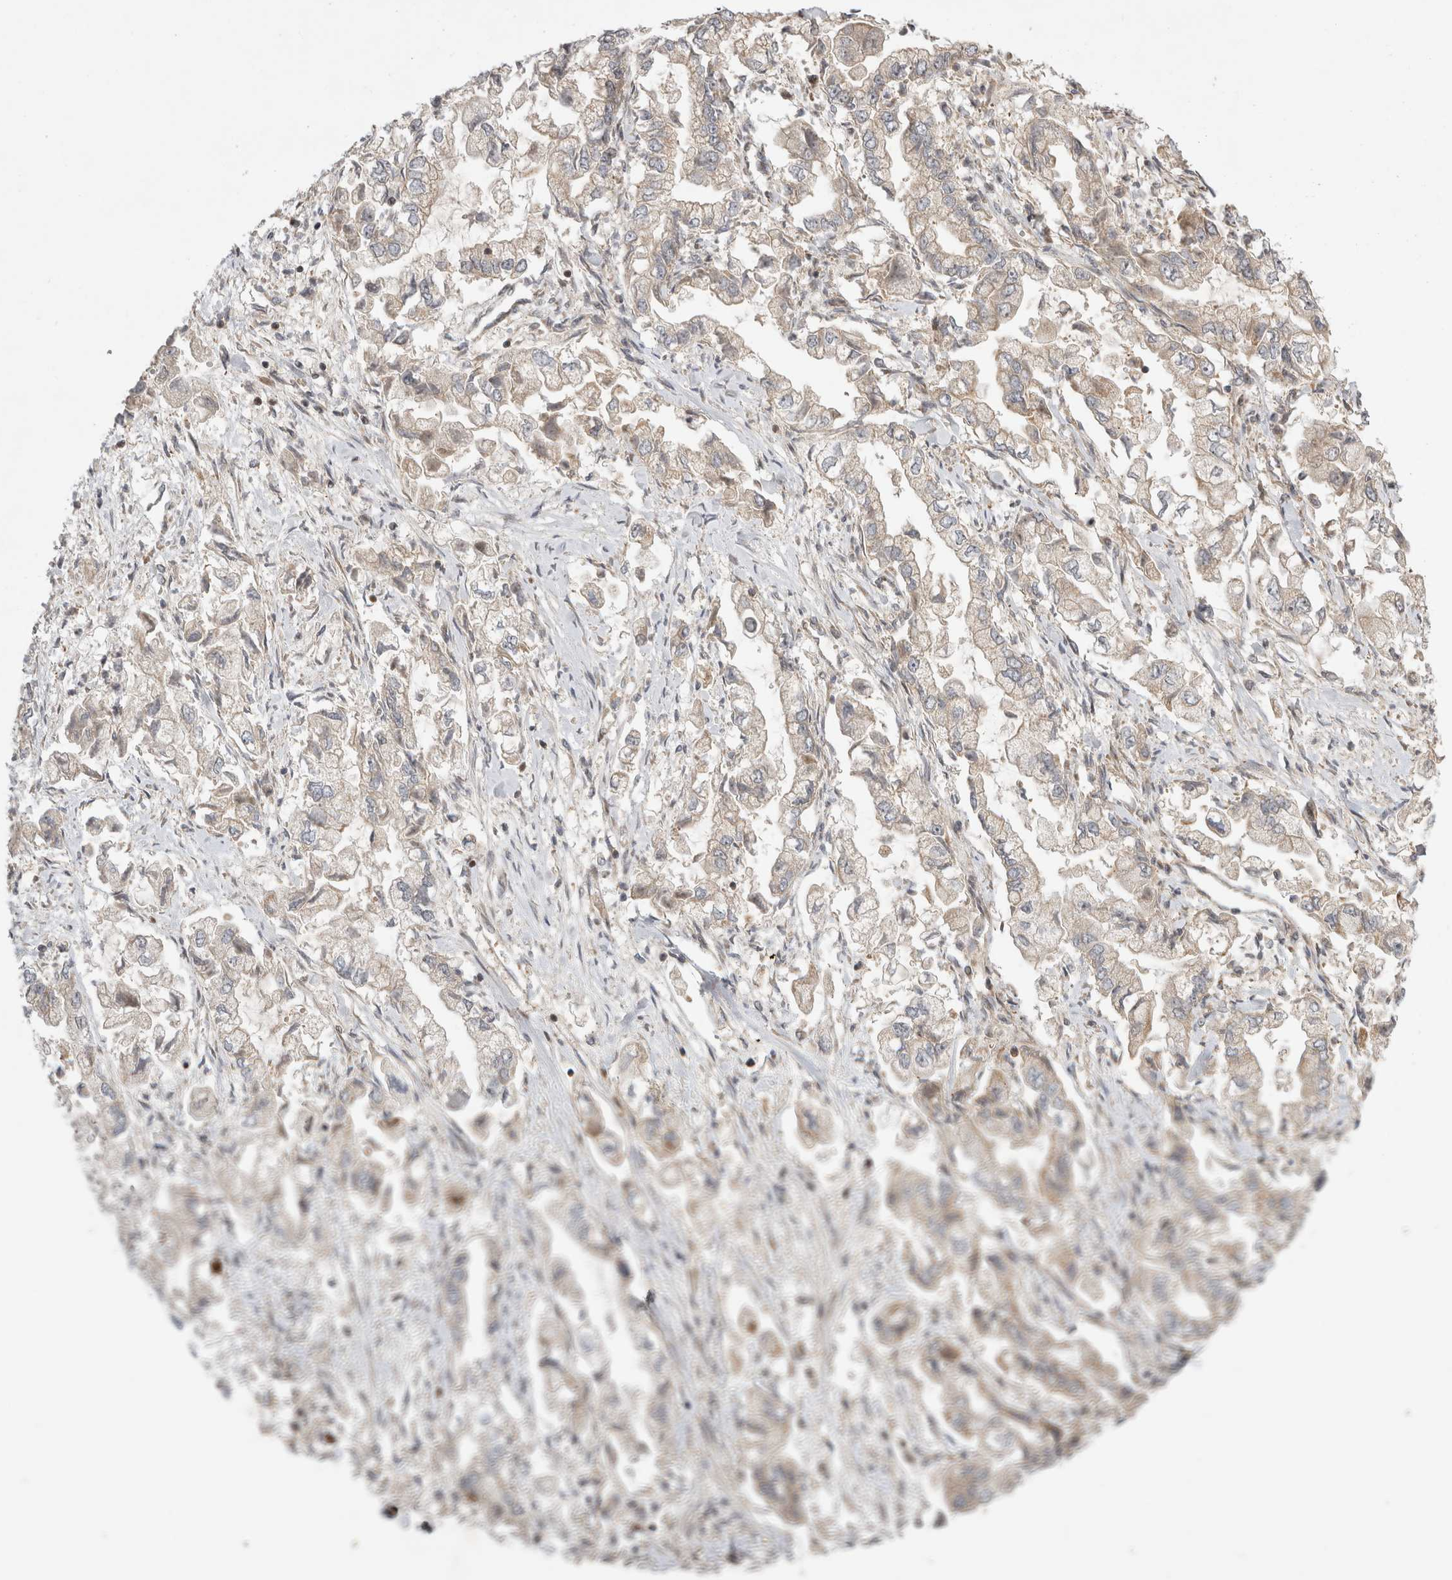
{"staining": {"intensity": "weak", "quantity": "<25%", "location": "cytoplasmic/membranous"}, "tissue": "stomach cancer", "cell_type": "Tumor cells", "image_type": "cancer", "snomed": [{"axis": "morphology", "description": "Normal tissue, NOS"}, {"axis": "morphology", "description": "Adenocarcinoma, NOS"}, {"axis": "topography", "description": "Stomach"}], "caption": "A photomicrograph of adenocarcinoma (stomach) stained for a protein reveals no brown staining in tumor cells.", "gene": "EIF2AK1", "patient": {"sex": "male", "age": 62}}